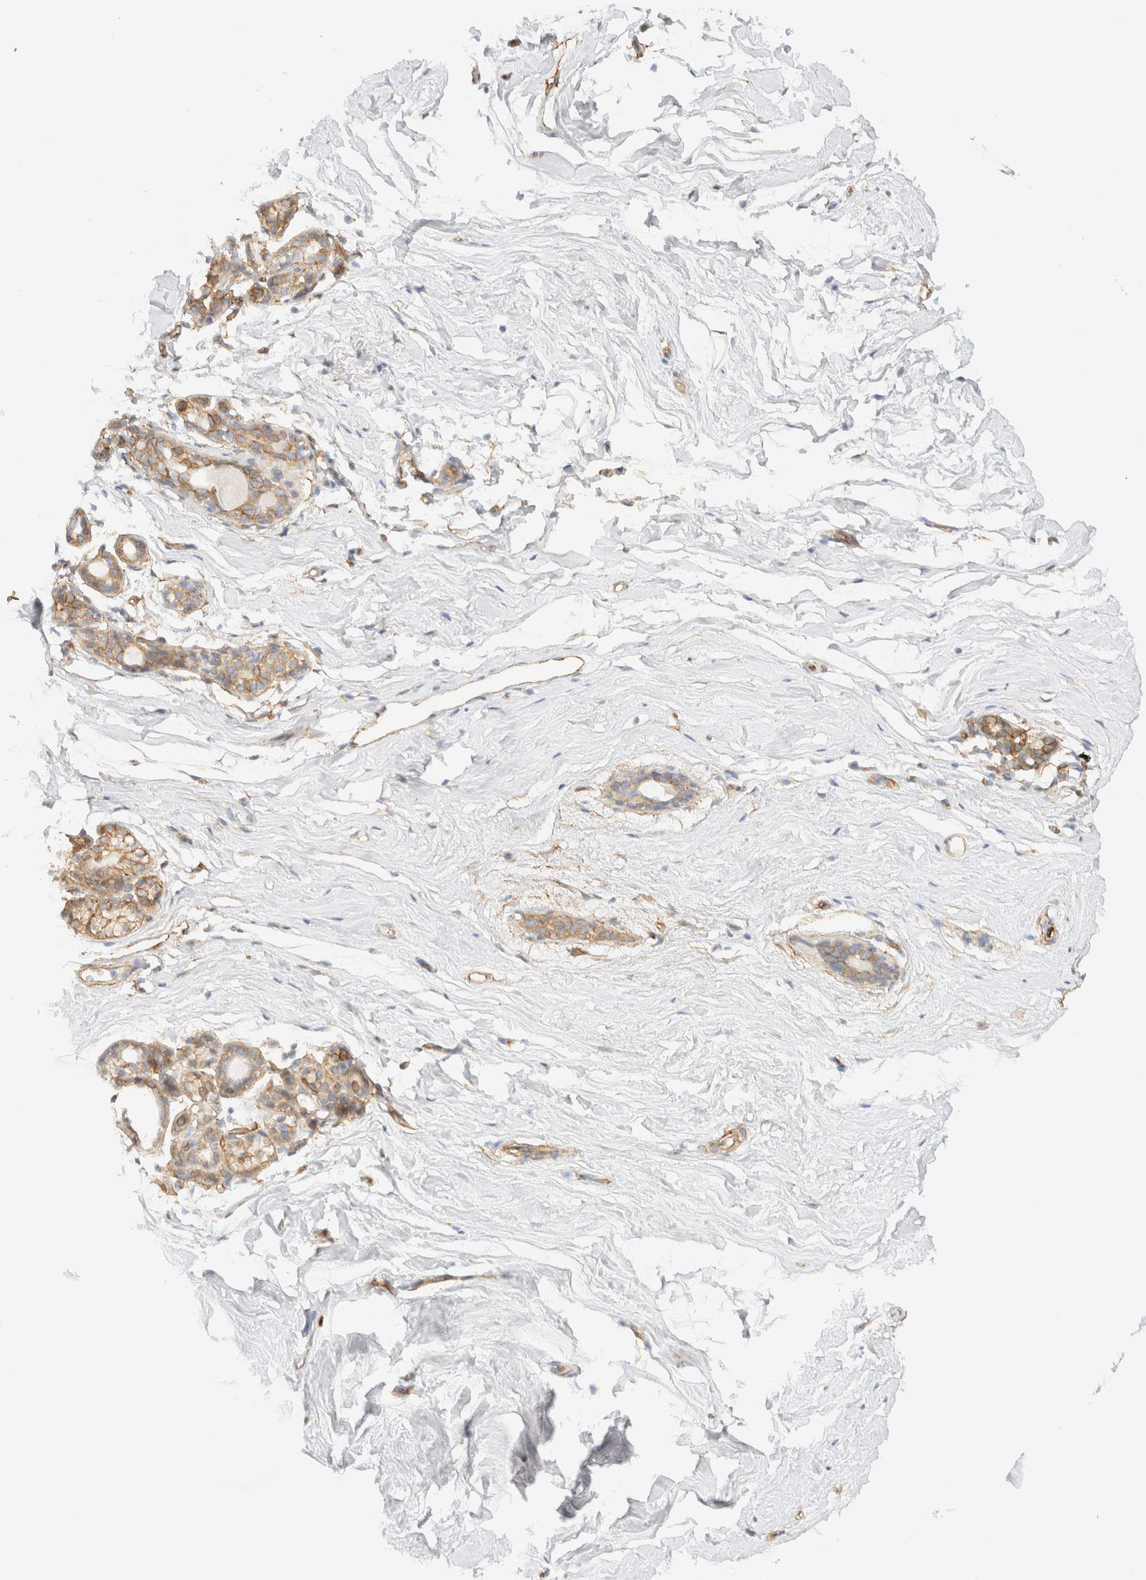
{"staining": {"intensity": "negative", "quantity": "none", "location": "none"}, "tissue": "breast", "cell_type": "Adipocytes", "image_type": "normal", "snomed": [{"axis": "morphology", "description": "Normal tissue, NOS"}, {"axis": "topography", "description": "Breast"}], "caption": "Histopathology image shows no protein staining in adipocytes of unremarkable breast.", "gene": "CYB5R4", "patient": {"sex": "female", "age": 62}}